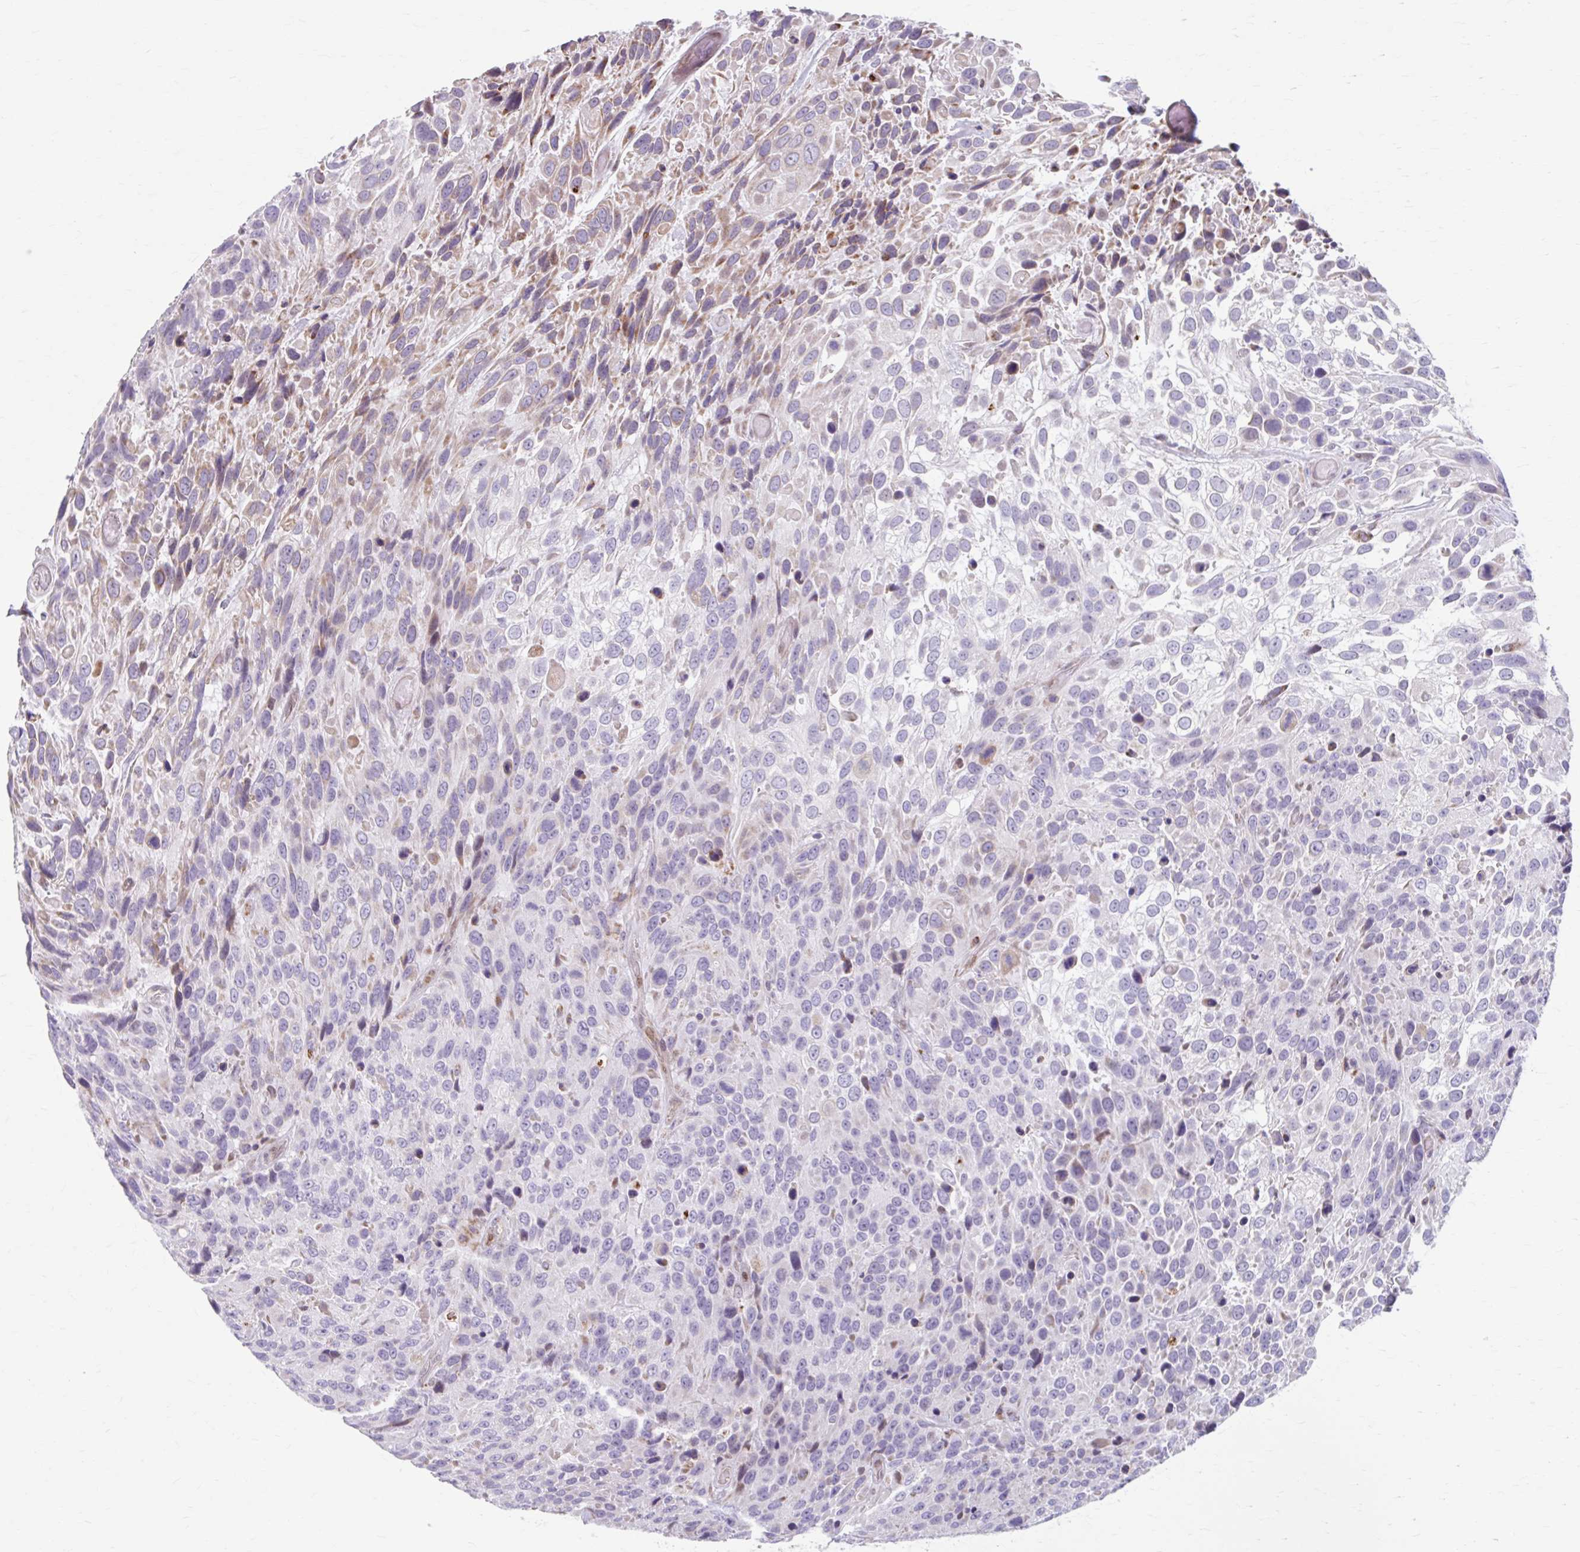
{"staining": {"intensity": "moderate", "quantity": "<25%", "location": "cytoplasmic/membranous"}, "tissue": "urothelial cancer", "cell_type": "Tumor cells", "image_type": "cancer", "snomed": [{"axis": "morphology", "description": "Urothelial carcinoma, High grade"}, {"axis": "topography", "description": "Urinary bladder"}], "caption": "High-grade urothelial carcinoma was stained to show a protein in brown. There is low levels of moderate cytoplasmic/membranous staining in approximately <25% of tumor cells.", "gene": "BEAN1", "patient": {"sex": "female", "age": 70}}